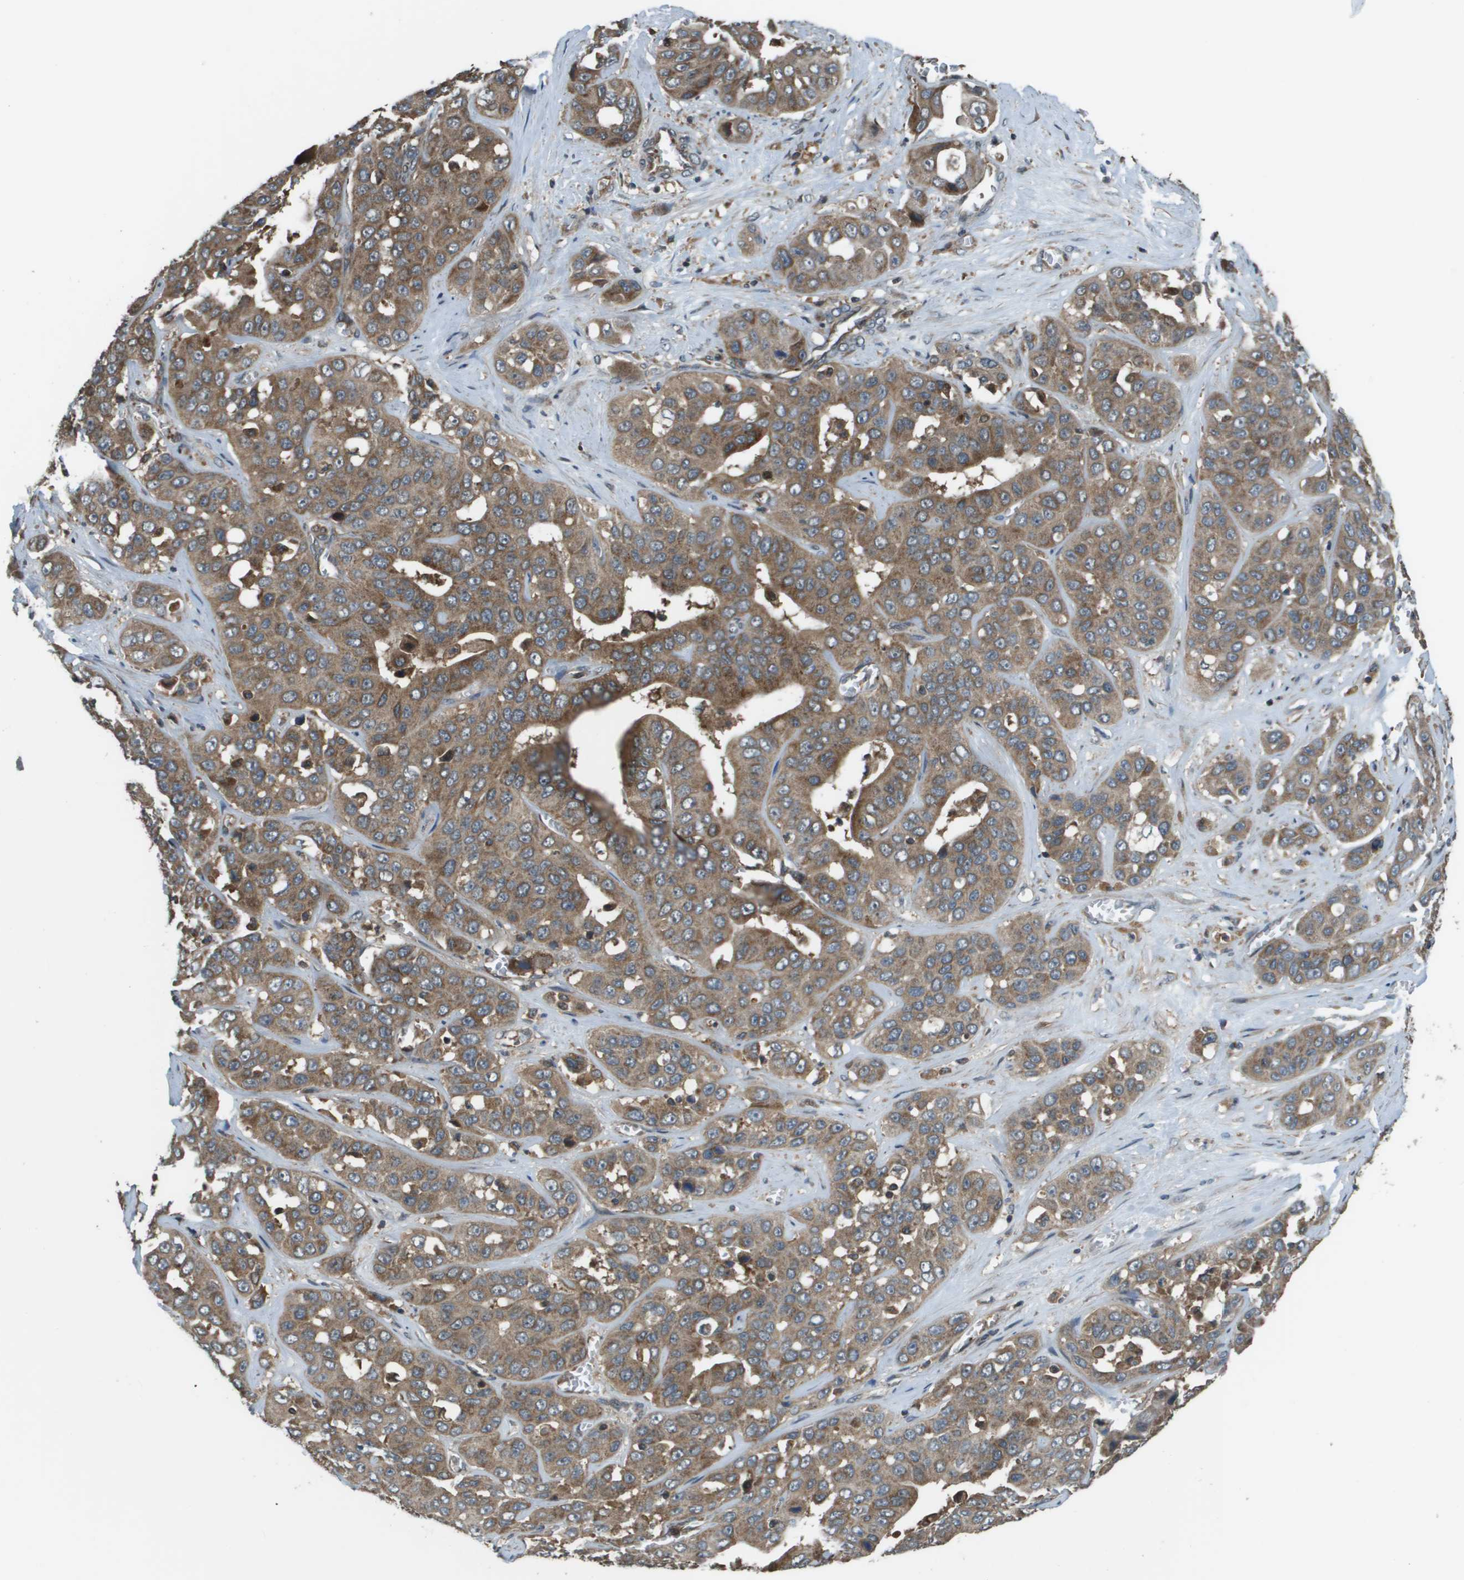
{"staining": {"intensity": "moderate", "quantity": ">75%", "location": "cytoplasmic/membranous"}, "tissue": "liver cancer", "cell_type": "Tumor cells", "image_type": "cancer", "snomed": [{"axis": "morphology", "description": "Cholangiocarcinoma"}, {"axis": "topography", "description": "Liver"}], "caption": "Protein staining shows moderate cytoplasmic/membranous staining in approximately >75% of tumor cells in liver cancer (cholangiocarcinoma).", "gene": "PLPBP", "patient": {"sex": "female", "age": 52}}